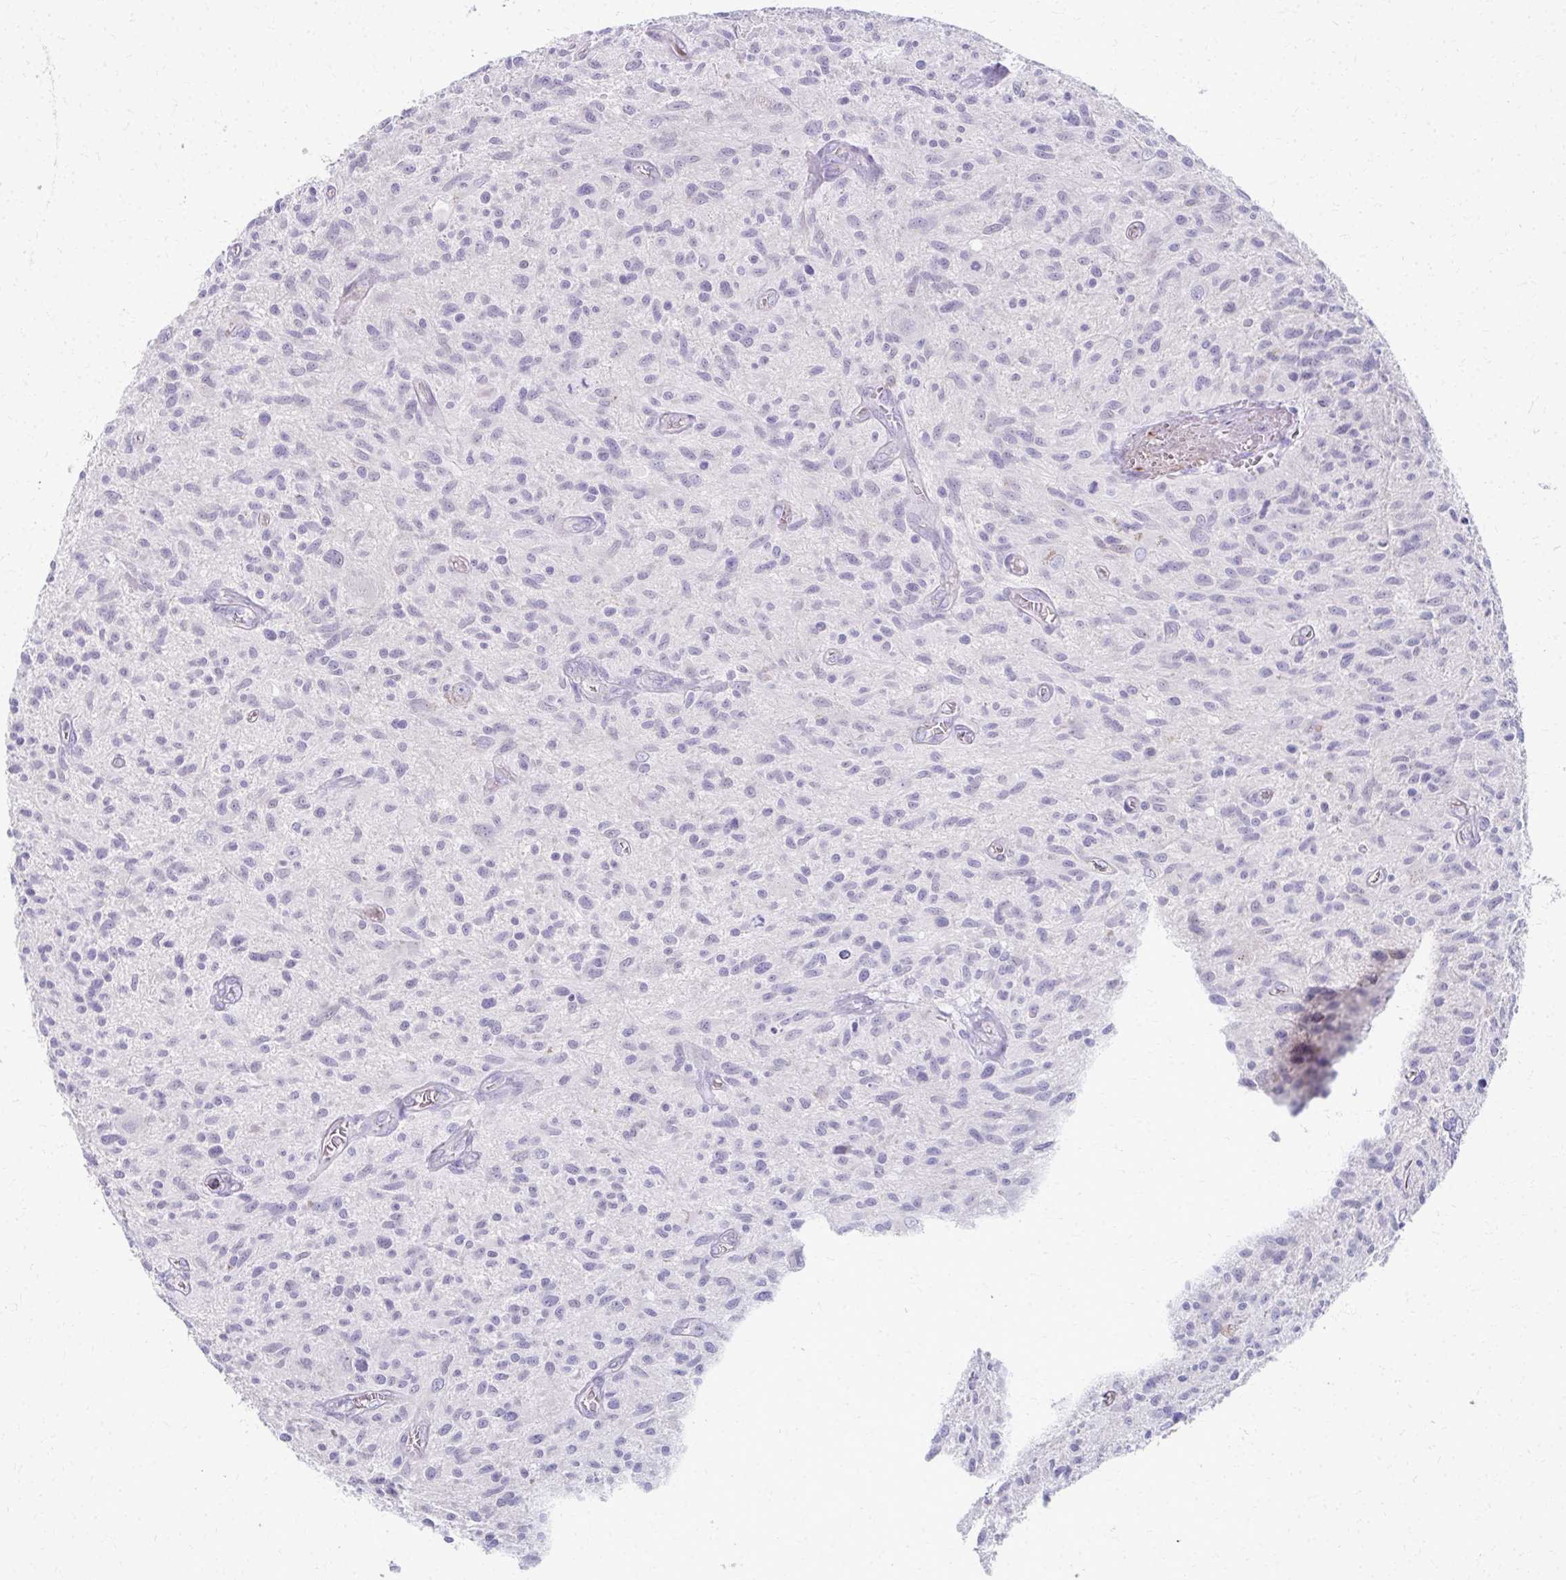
{"staining": {"intensity": "negative", "quantity": "none", "location": "none"}, "tissue": "glioma", "cell_type": "Tumor cells", "image_type": "cancer", "snomed": [{"axis": "morphology", "description": "Glioma, malignant, High grade"}, {"axis": "topography", "description": "Brain"}], "caption": "Immunohistochemical staining of human malignant glioma (high-grade) exhibits no significant expression in tumor cells. (Stains: DAB (3,3'-diaminobenzidine) immunohistochemistry with hematoxylin counter stain, Microscopy: brightfield microscopy at high magnification).", "gene": "ADIPOQ", "patient": {"sex": "male", "age": 75}}